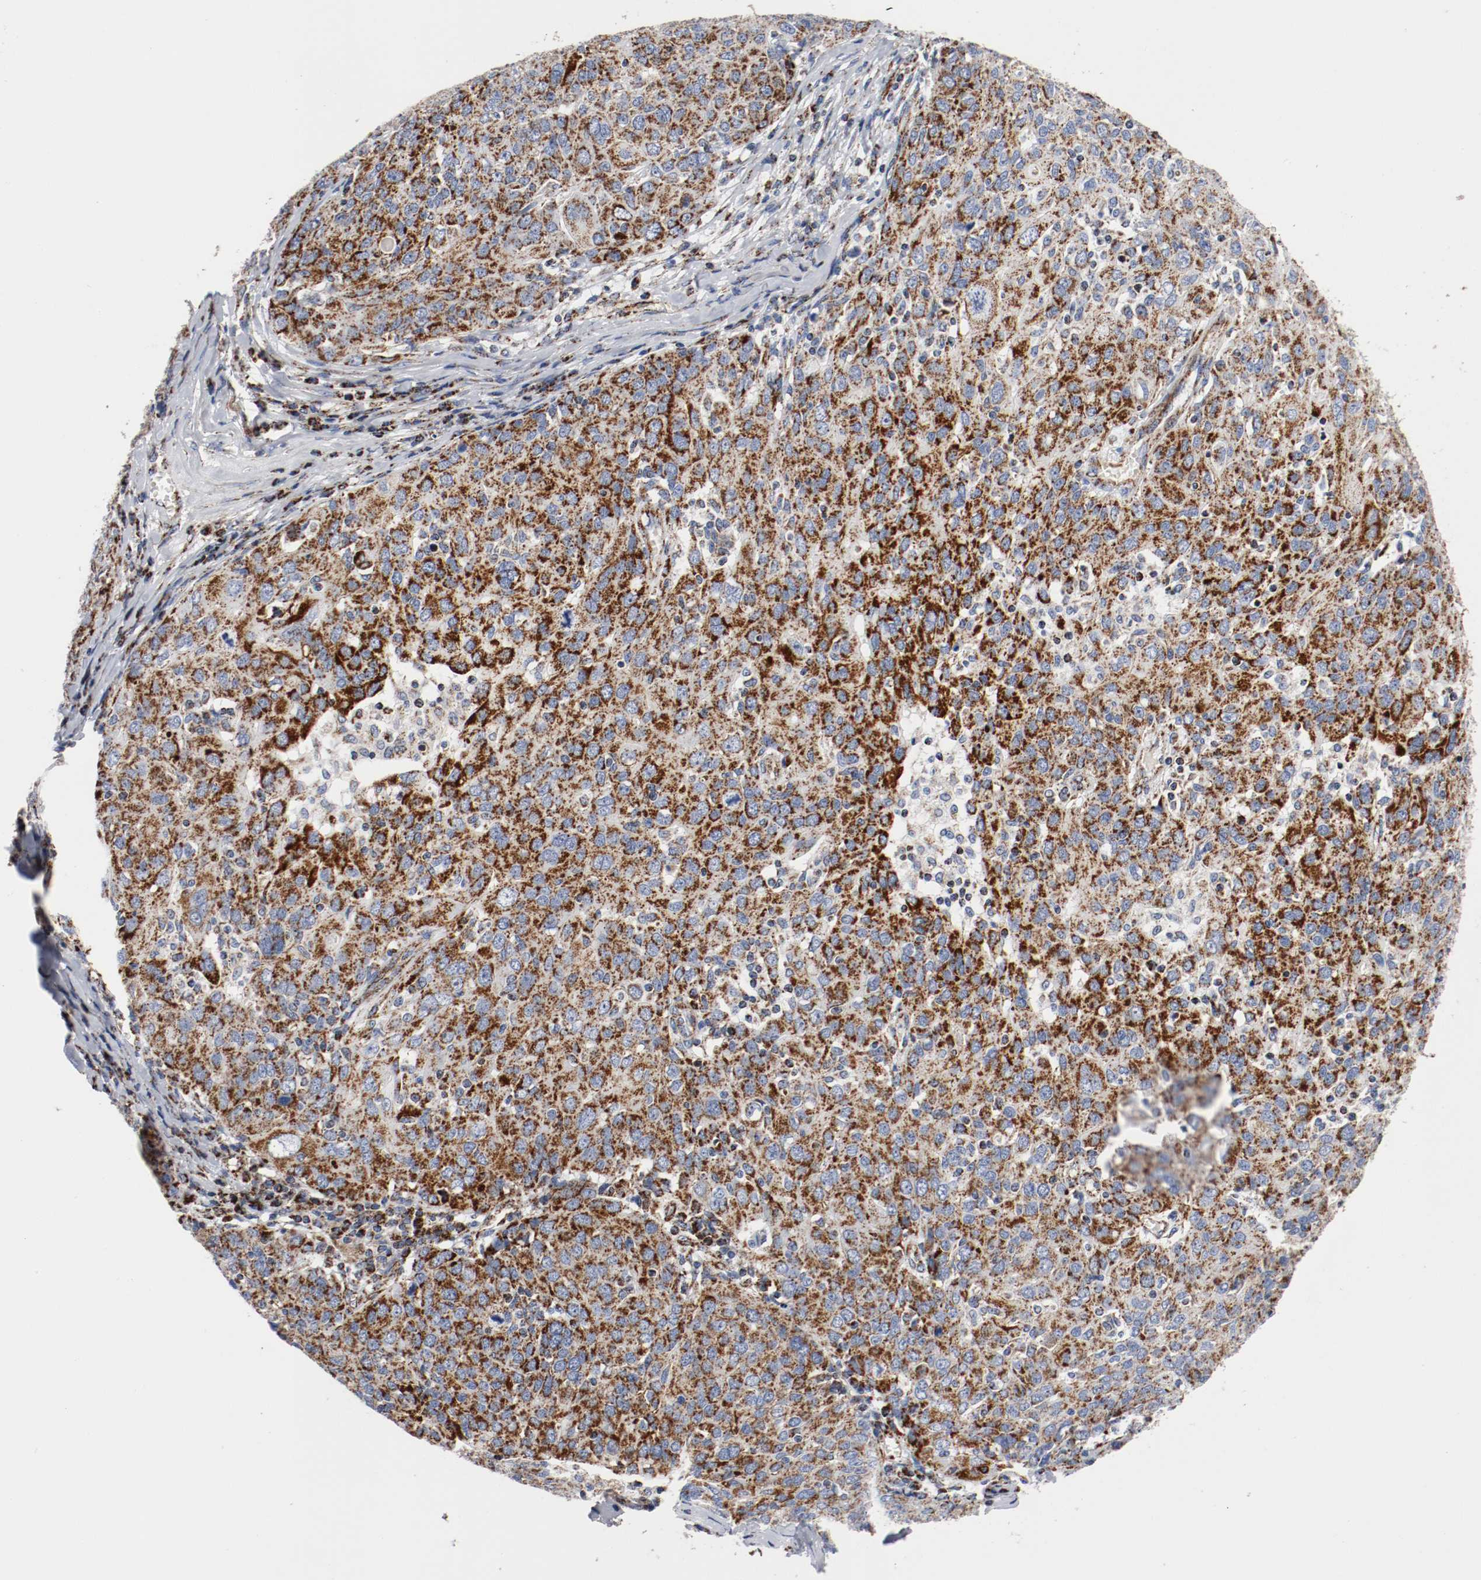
{"staining": {"intensity": "strong", "quantity": ">75%", "location": "cytoplasmic/membranous"}, "tissue": "ovarian cancer", "cell_type": "Tumor cells", "image_type": "cancer", "snomed": [{"axis": "morphology", "description": "Carcinoma, endometroid"}, {"axis": "topography", "description": "Ovary"}], "caption": "Immunohistochemistry of ovarian endometroid carcinoma reveals high levels of strong cytoplasmic/membranous positivity in about >75% of tumor cells.", "gene": "TUBD1", "patient": {"sex": "female", "age": 50}}